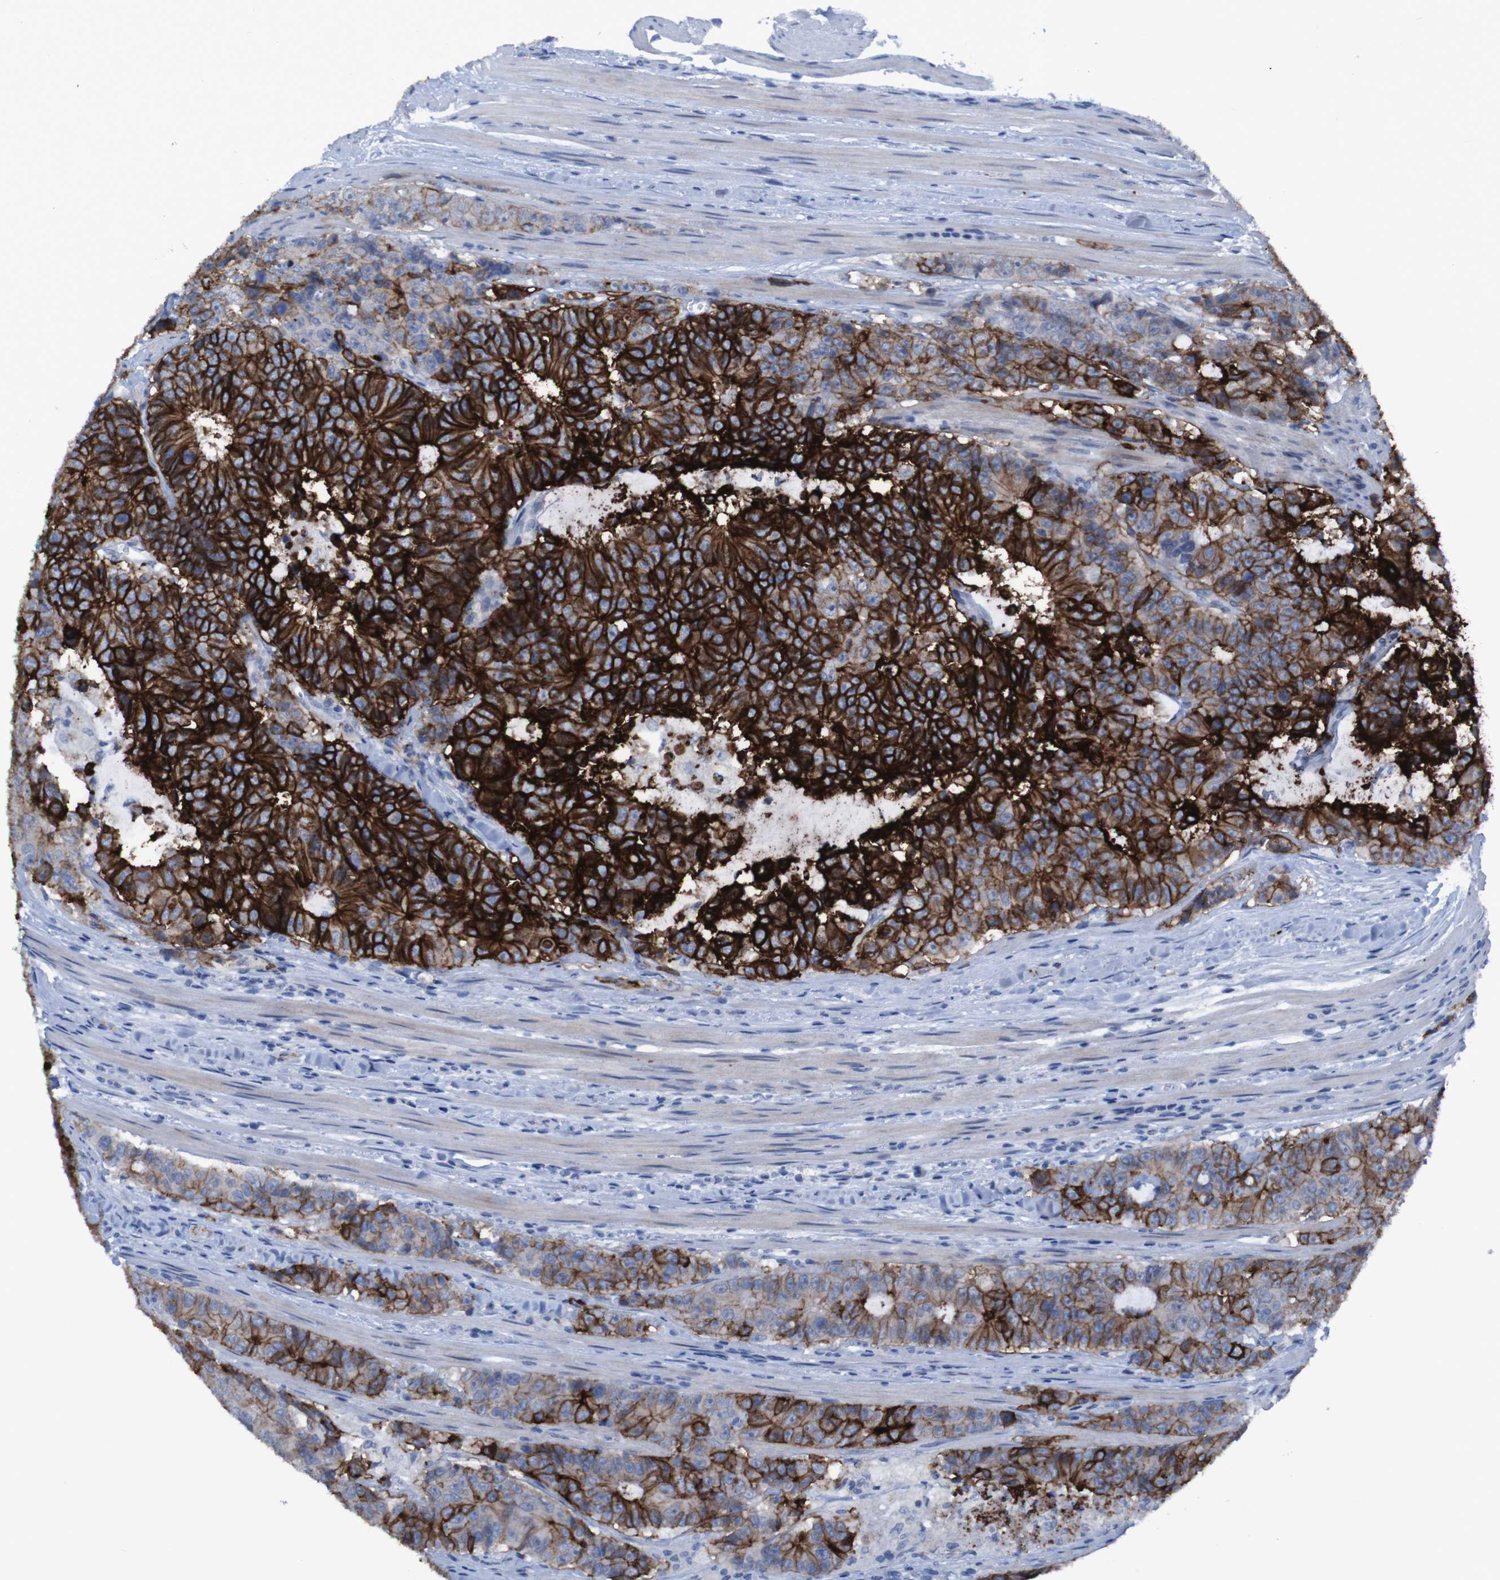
{"staining": {"intensity": "strong", "quantity": "25%-75%", "location": "cytoplasmic/membranous"}, "tissue": "colorectal cancer", "cell_type": "Tumor cells", "image_type": "cancer", "snomed": [{"axis": "morphology", "description": "Adenocarcinoma, NOS"}, {"axis": "topography", "description": "Colon"}], "caption": "A brown stain labels strong cytoplasmic/membranous staining of a protein in colorectal cancer tumor cells. Ihc stains the protein in brown and the nuclei are stained blue.", "gene": "CLDN18", "patient": {"sex": "female", "age": 86}}